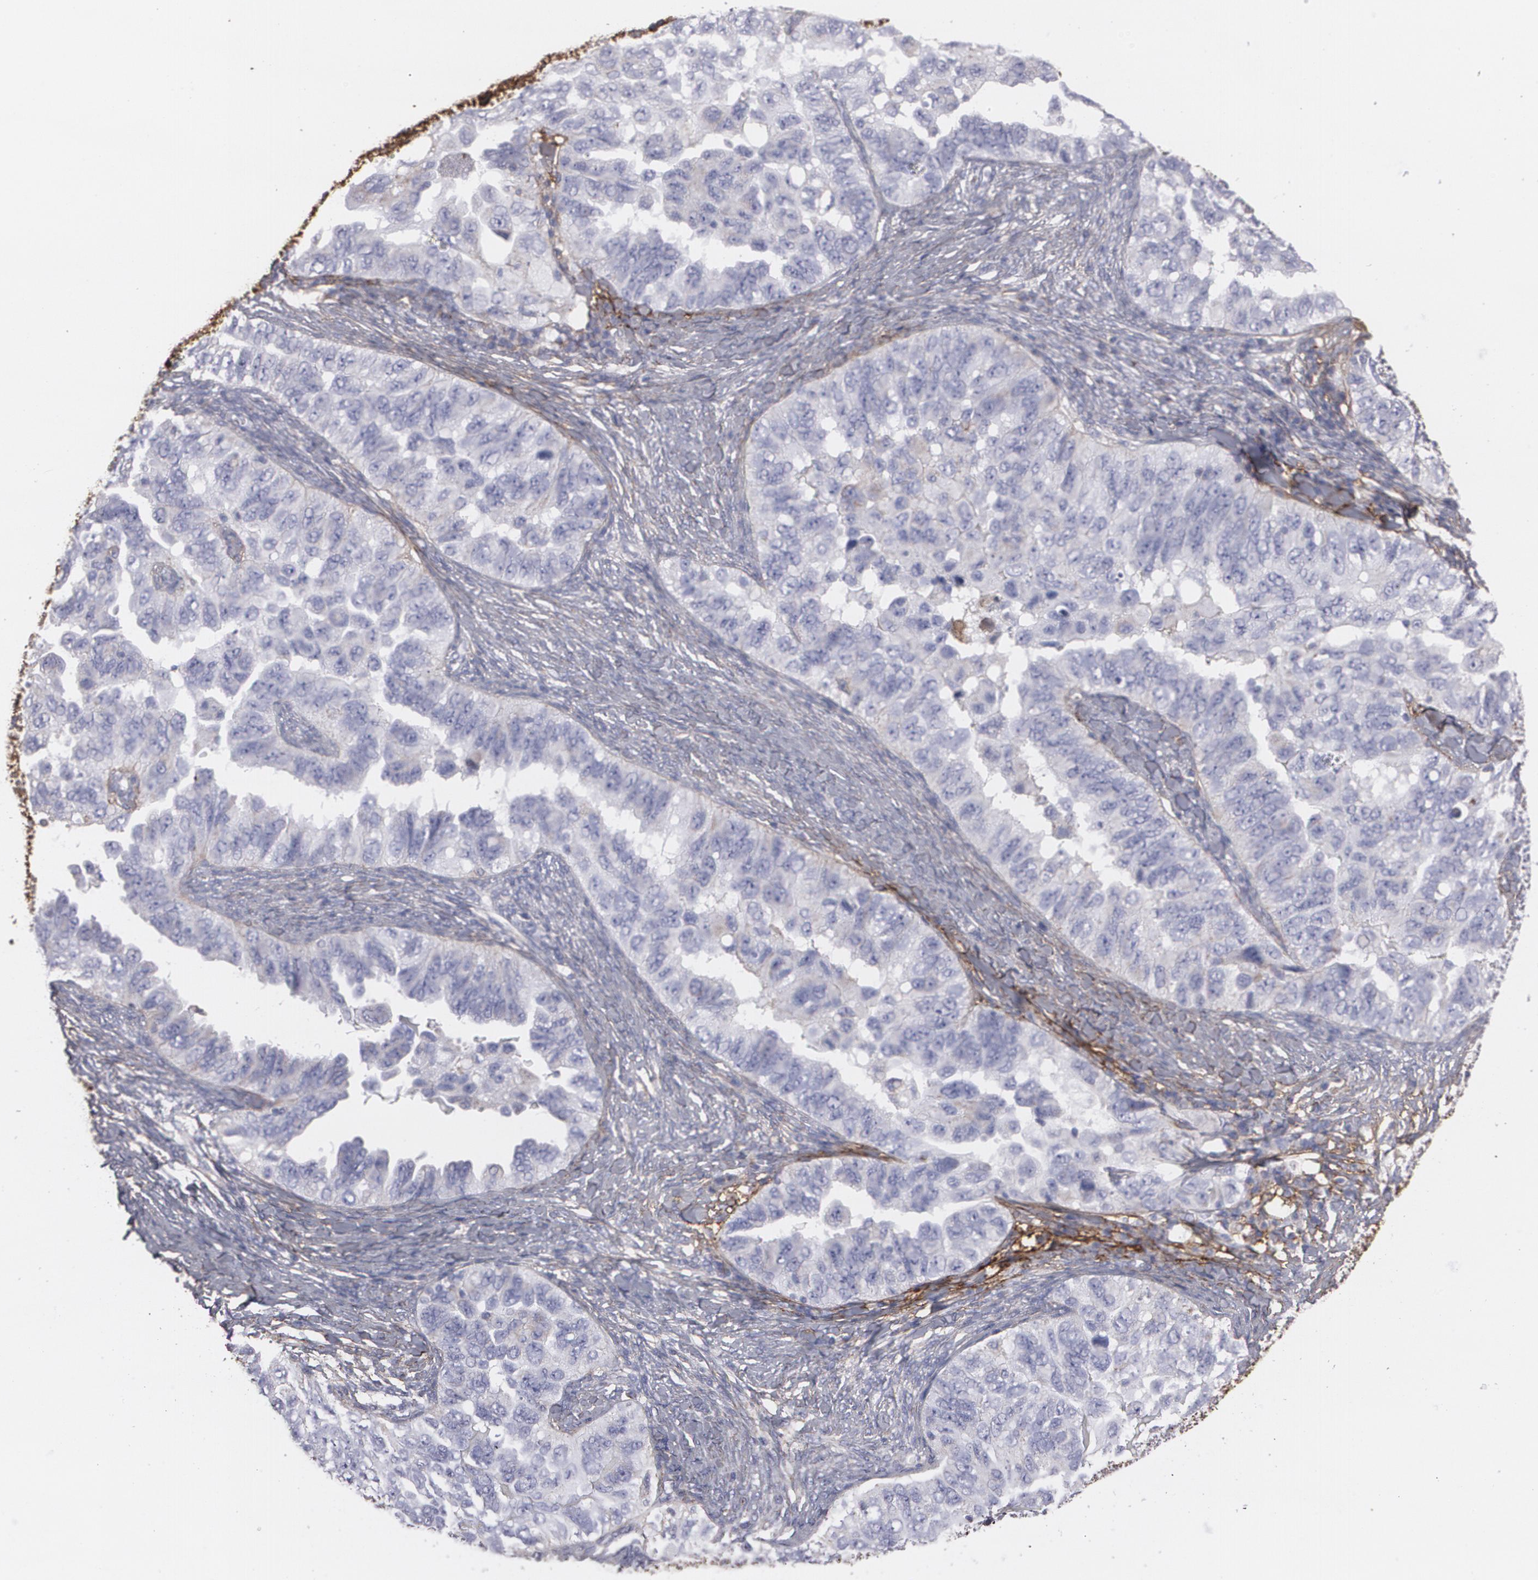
{"staining": {"intensity": "weak", "quantity": "<25%", "location": "cytoplasmic/membranous"}, "tissue": "ovarian cancer", "cell_type": "Tumor cells", "image_type": "cancer", "snomed": [{"axis": "morphology", "description": "Cystadenocarcinoma, serous, NOS"}, {"axis": "topography", "description": "Ovary"}], "caption": "Tumor cells show no significant positivity in ovarian cancer.", "gene": "FBLN1", "patient": {"sex": "female", "age": 82}}